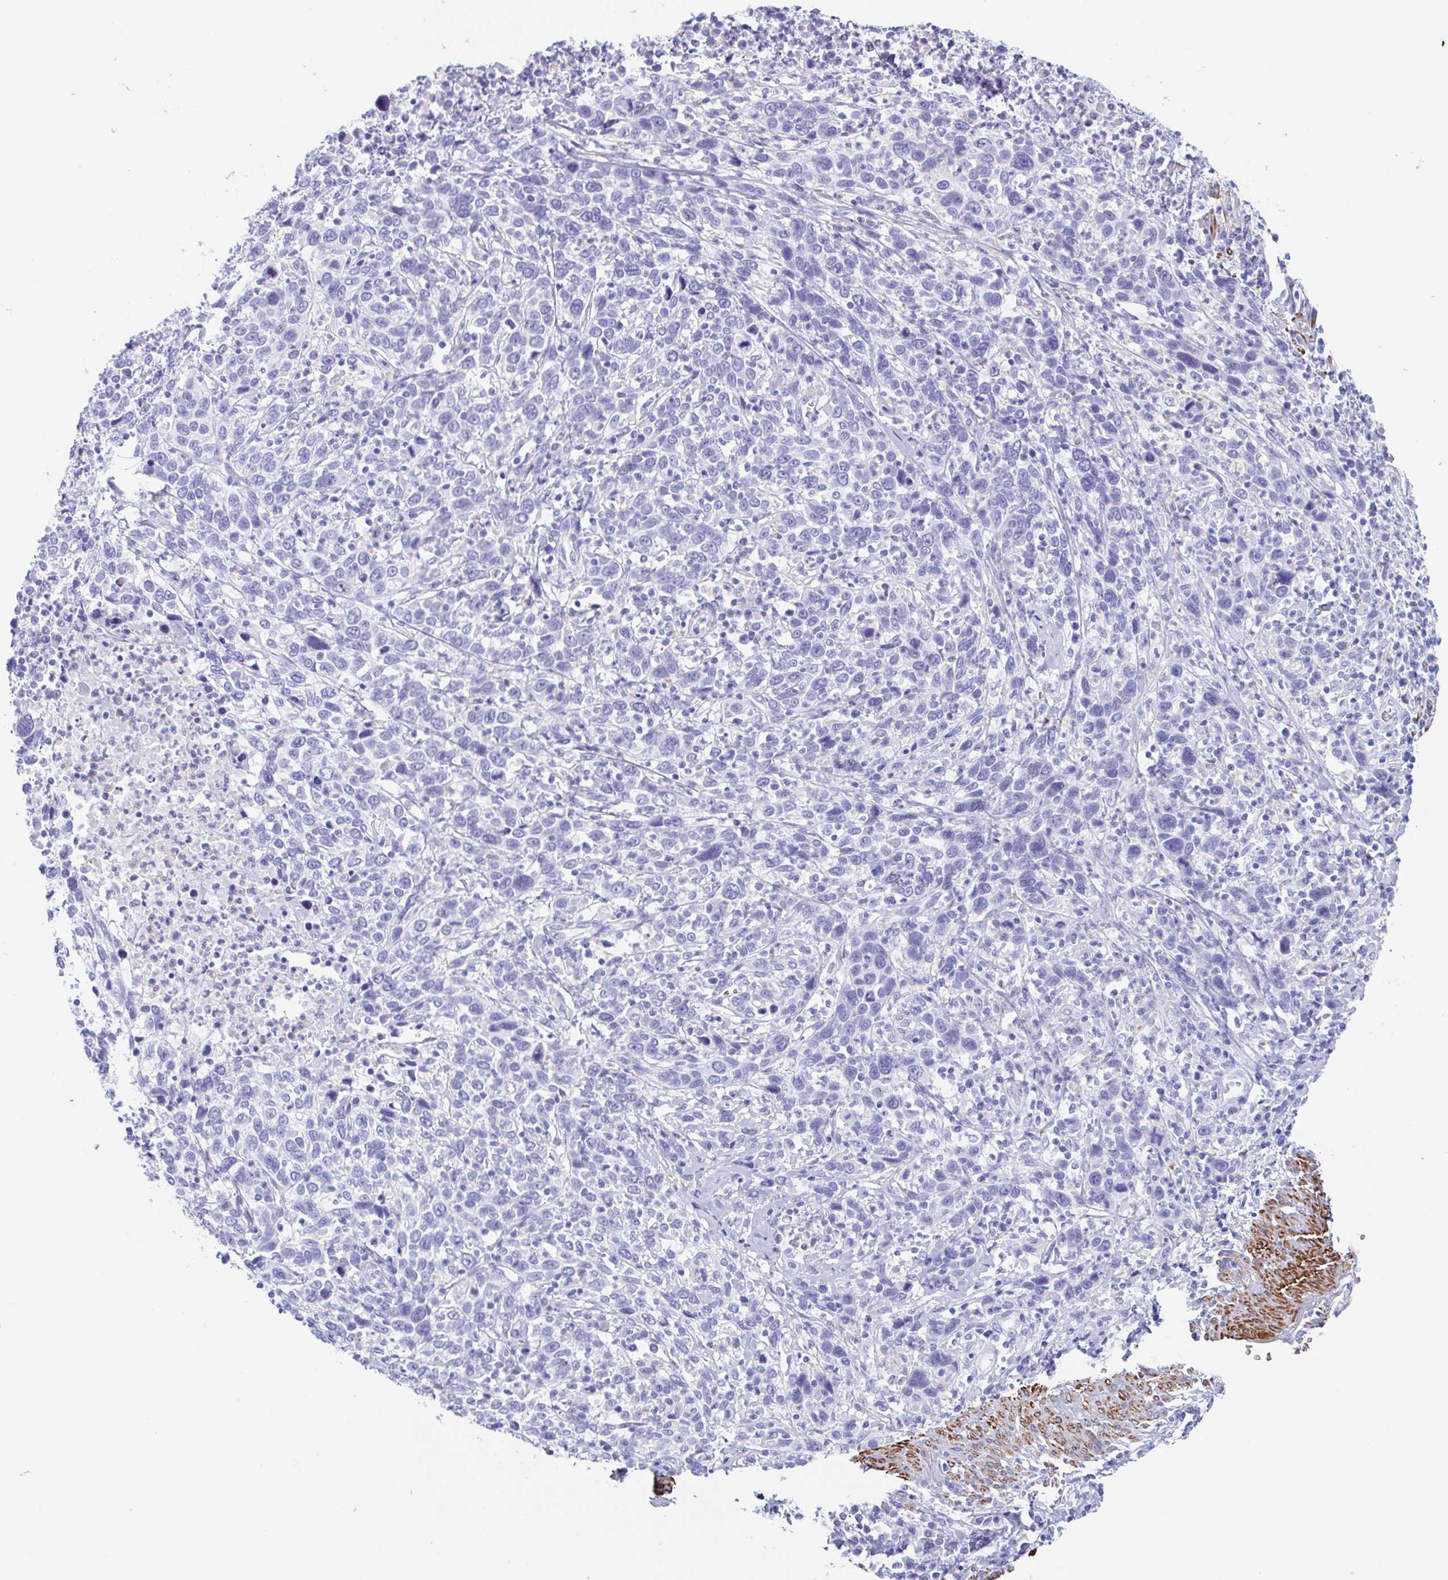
{"staining": {"intensity": "negative", "quantity": "none", "location": "none"}, "tissue": "cervical cancer", "cell_type": "Tumor cells", "image_type": "cancer", "snomed": [{"axis": "morphology", "description": "Squamous cell carcinoma, NOS"}, {"axis": "topography", "description": "Cervix"}], "caption": "IHC histopathology image of human cervical cancer stained for a protein (brown), which displays no expression in tumor cells.", "gene": "TAS2R41", "patient": {"sex": "female", "age": 46}}